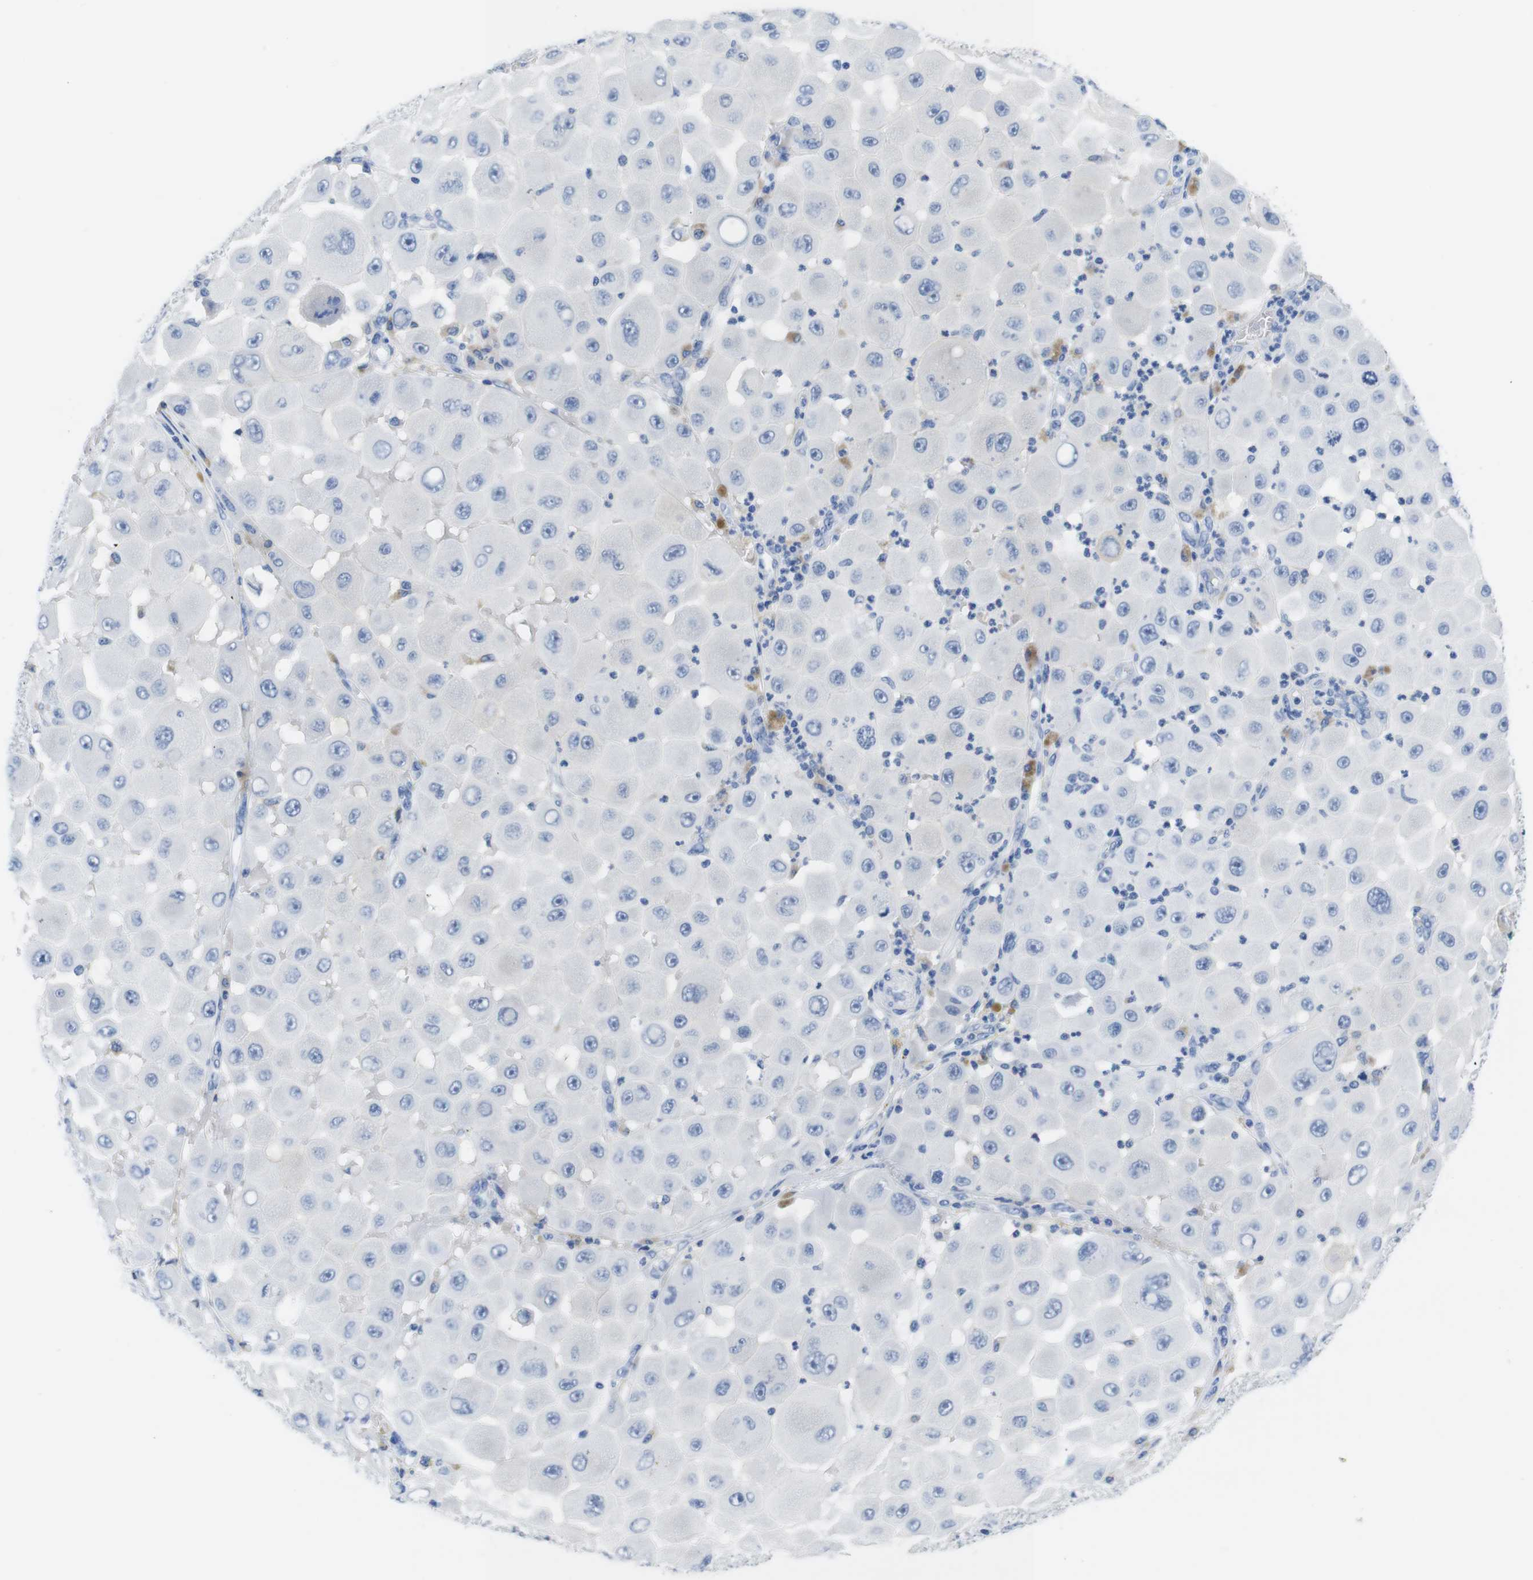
{"staining": {"intensity": "negative", "quantity": "none", "location": "none"}, "tissue": "melanoma", "cell_type": "Tumor cells", "image_type": "cancer", "snomed": [{"axis": "morphology", "description": "Malignant melanoma, NOS"}, {"axis": "topography", "description": "Skin"}], "caption": "Tumor cells show no significant expression in malignant melanoma.", "gene": "MAP6", "patient": {"sex": "female", "age": 81}}